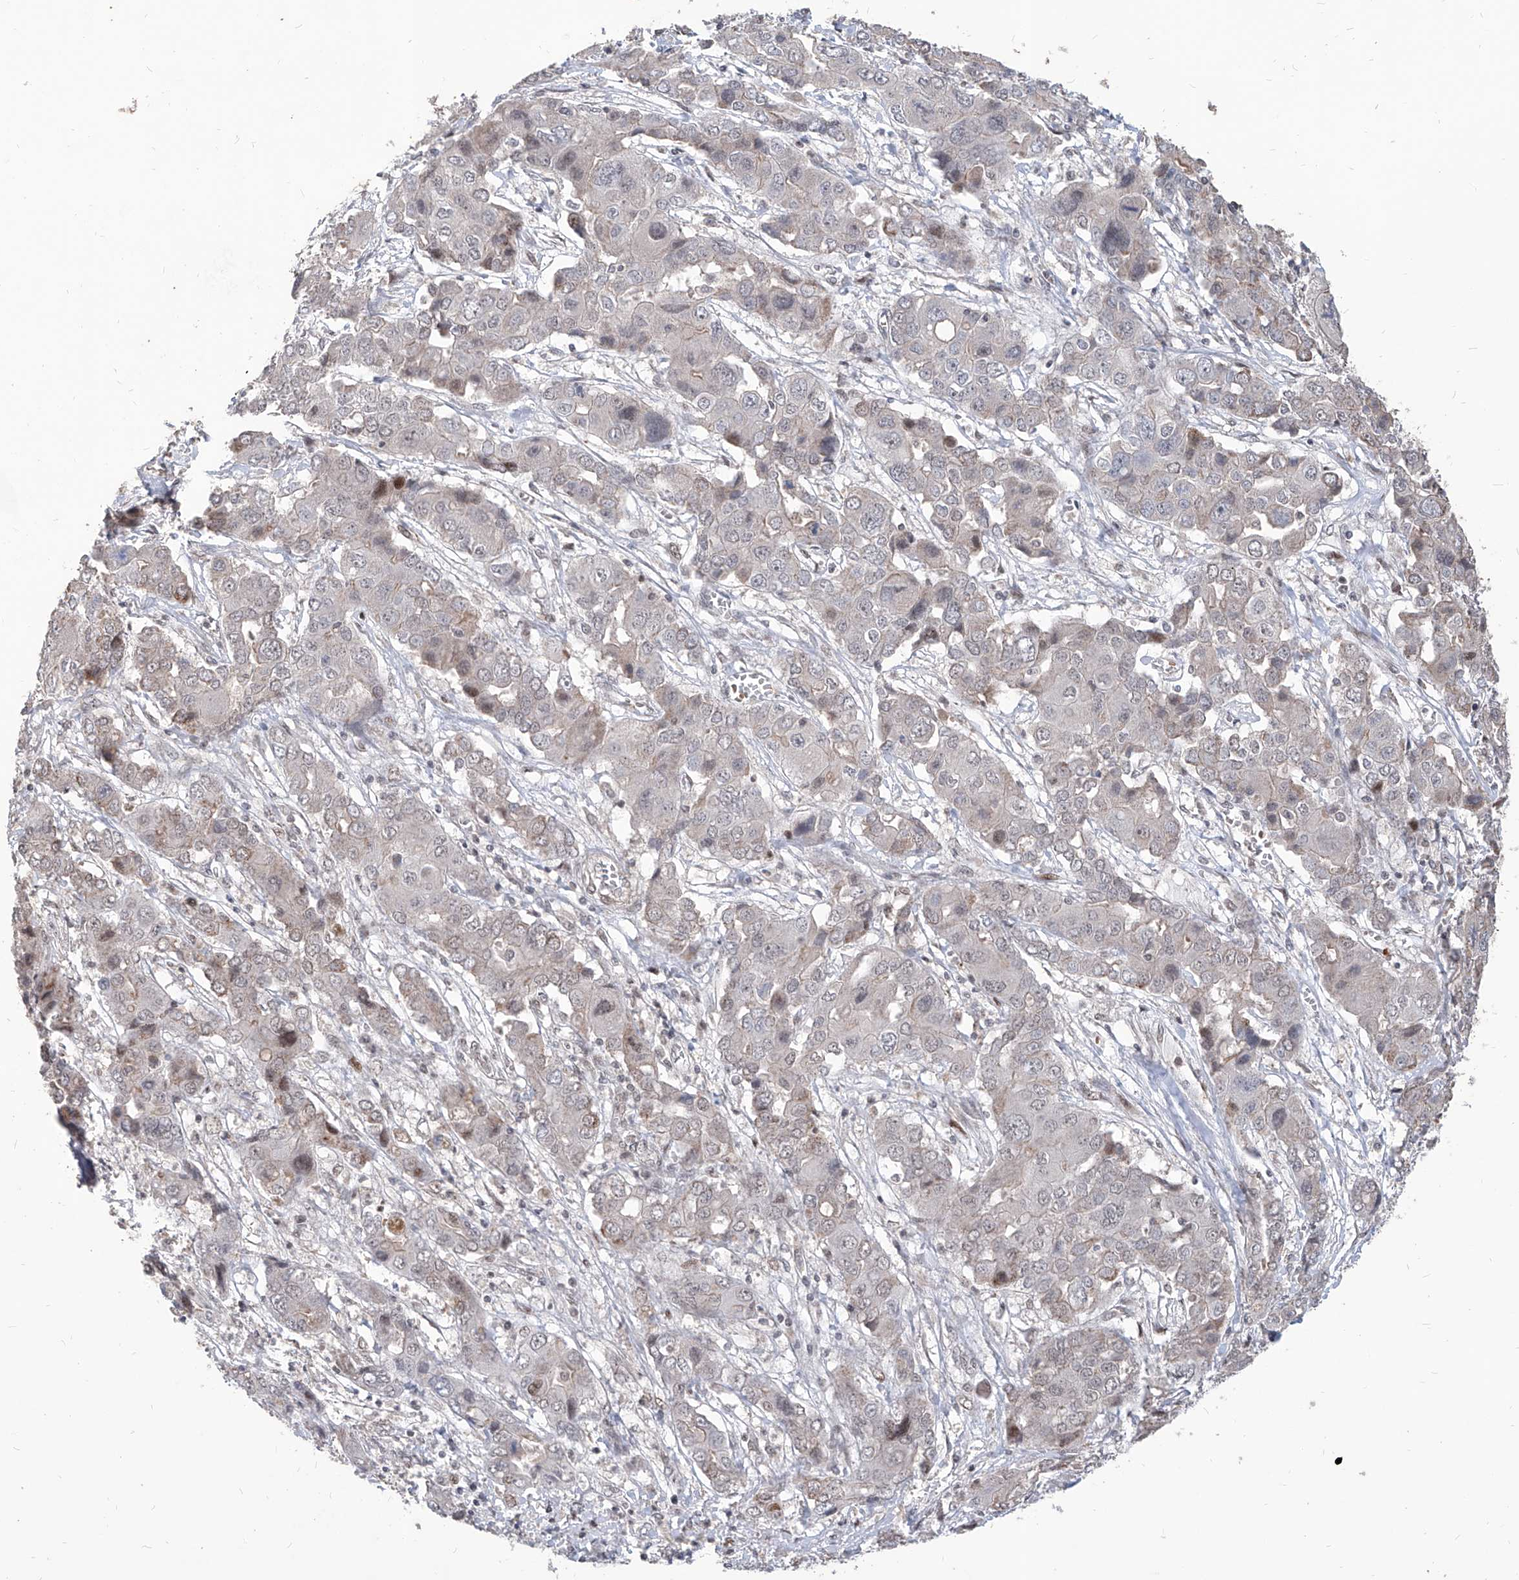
{"staining": {"intensity": "negative", "quantity": "none", "location": "none"}, "tissue": "liver cancer", "cell_type": "Tumor cells", "image_type": "cancer", "snomed": [{"axis": "morphology", "description": "Cholangiocarcinoma"}, {"axis": "topography", "description": "Liver"}], "caption": "A micrograph of human cholangiocarcinoma (liver) is negative for staining in tumor cells. Brightfield microscopy of IHC stained with DAB (3,3'-diaminobenzidine) (brown) and hematoxylin (blue), captured at high magnification.", "gene": "IRF2", "patient": {"sex": "male", "age": 67}}